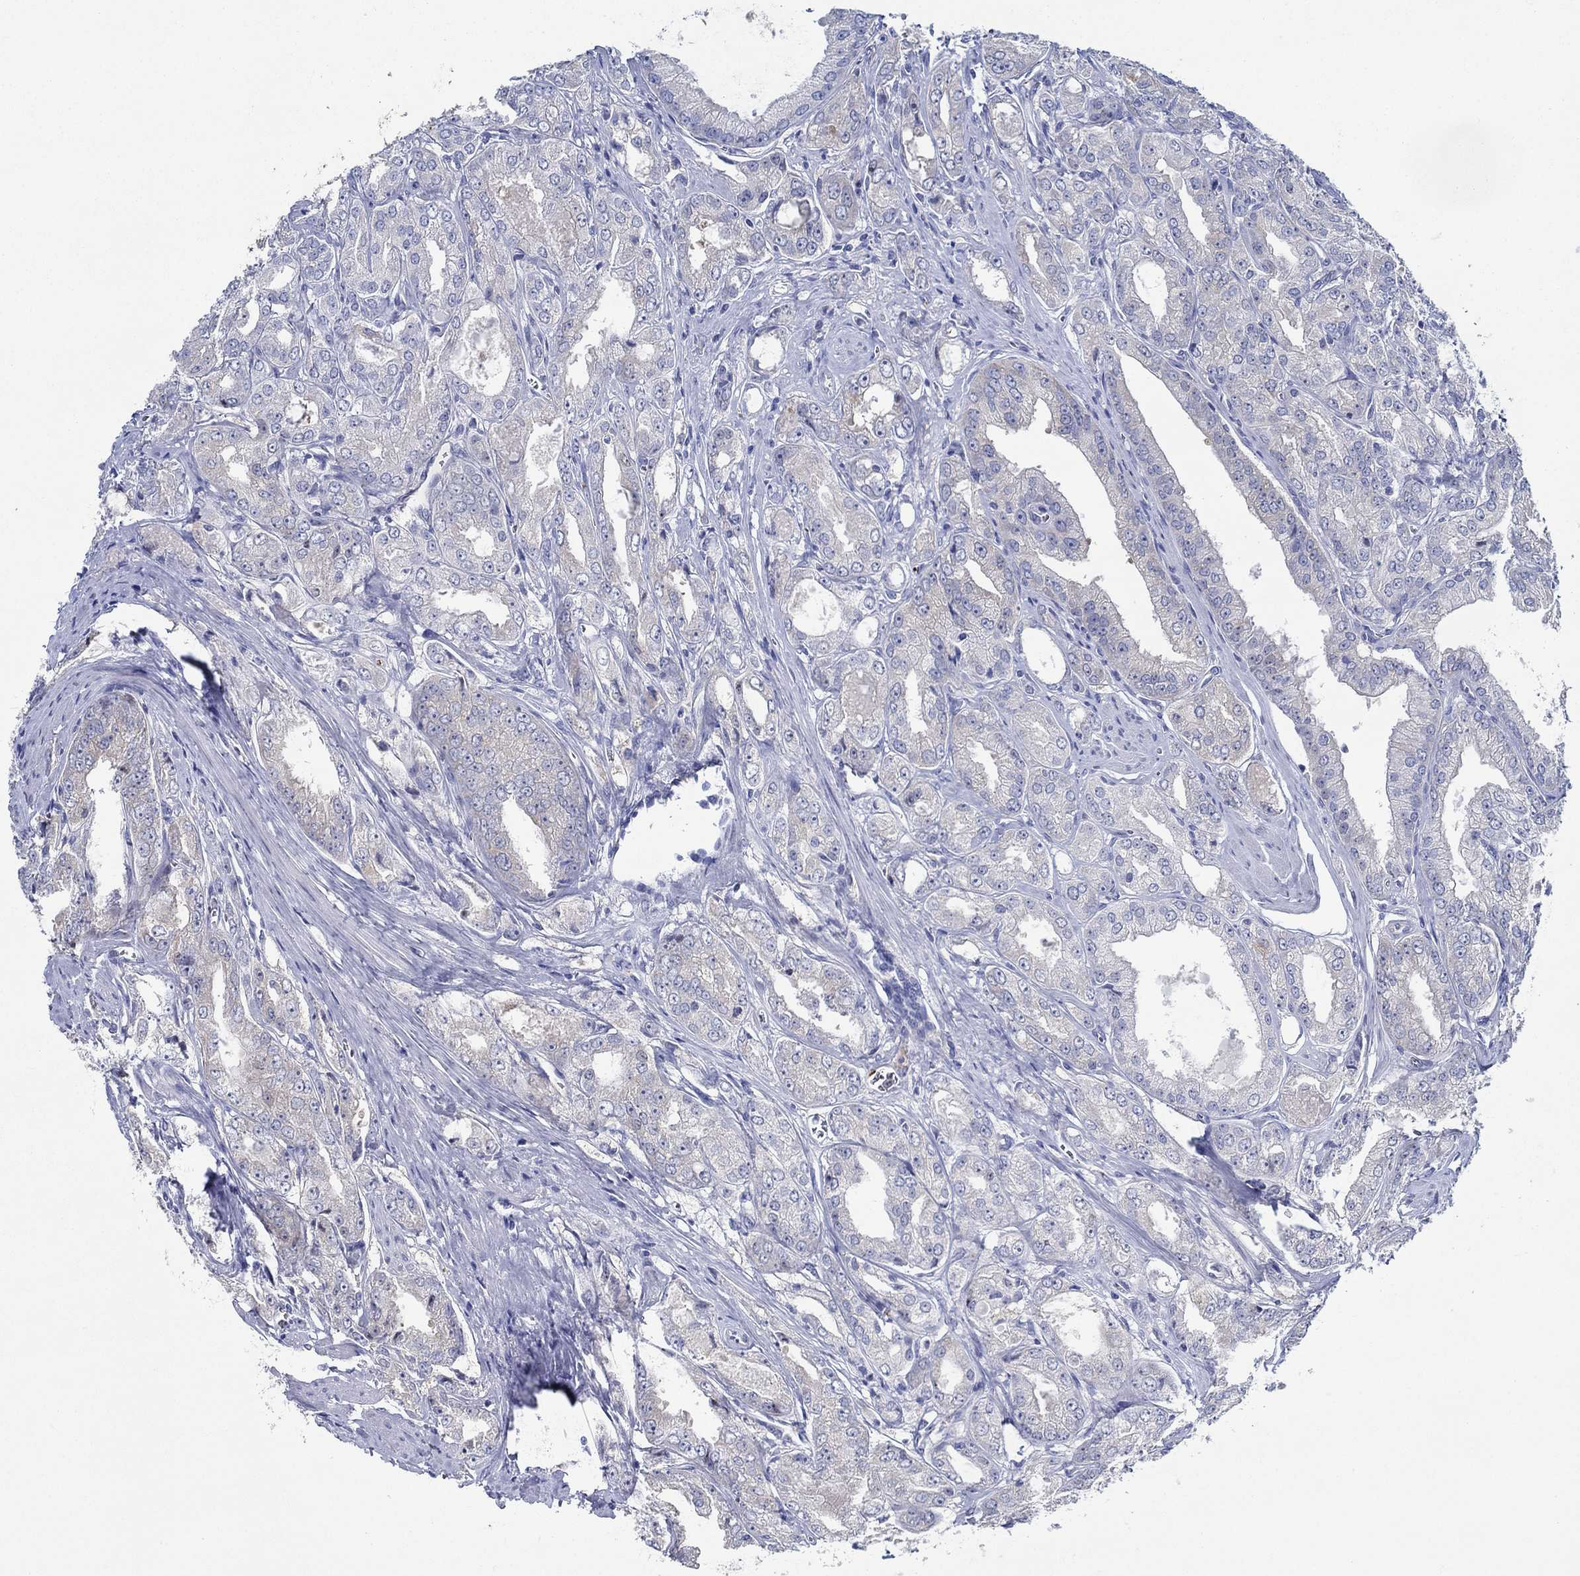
{"staining": {"intensity": "negative", "quantity": "none", "location": "none"}, "tissue": "prostate cancer", "cell_type": "Tumor cells", "image_type": "cancer", "snomed": [{"axis": "morphology", "description": "Adenocarcinoma, NOS"}, {"axis": "morphology", "description": "Adenocarcinoma, High grade"}, {"axis": "topography", "description": "Prostate"}], "caption": "This is an immunohistochemistry image of human prostate cancer (high-grade adenocarcinoma). There is no staining in tumor cells.", "gene": "SLC27A3", "patient": {"sex": "male", "age": 70}}